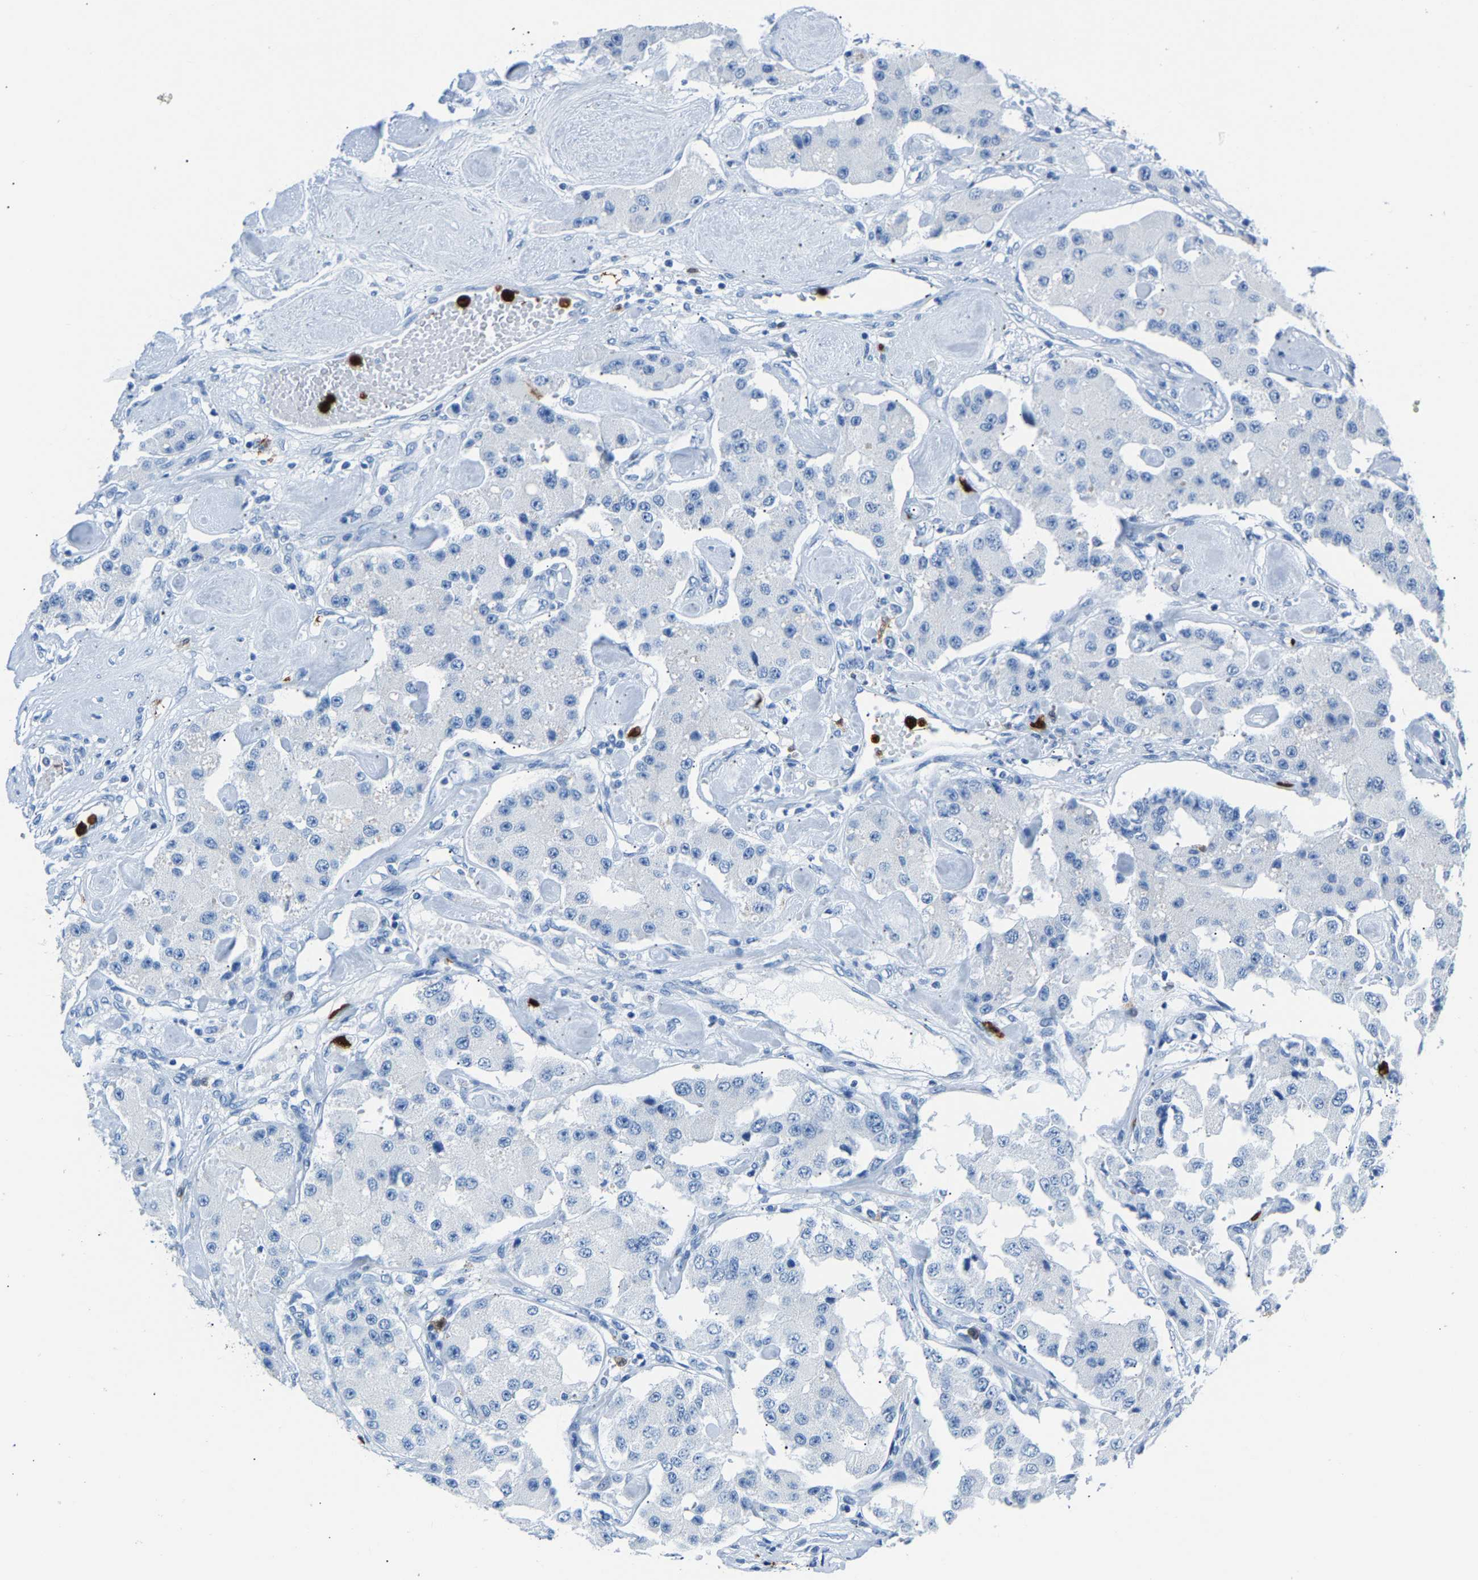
{"staining": {"intensity": "negative", "quantity": "none", "location": "none"}, "tissue": "carcinoid", "cell_type": "Tumor cells", "image_type": "cancer", "snomed": [{"axis": "morphology", "description": "Carcinoid, malignant, NOS"}, {"axis": "topography", "description": "Pancreas"}], "caption": "Immunohistochemistry of human carcinoid displays no expression in tumor cells.", "gene": "S100P", "patient": {"sex": "male", "age": 41}}